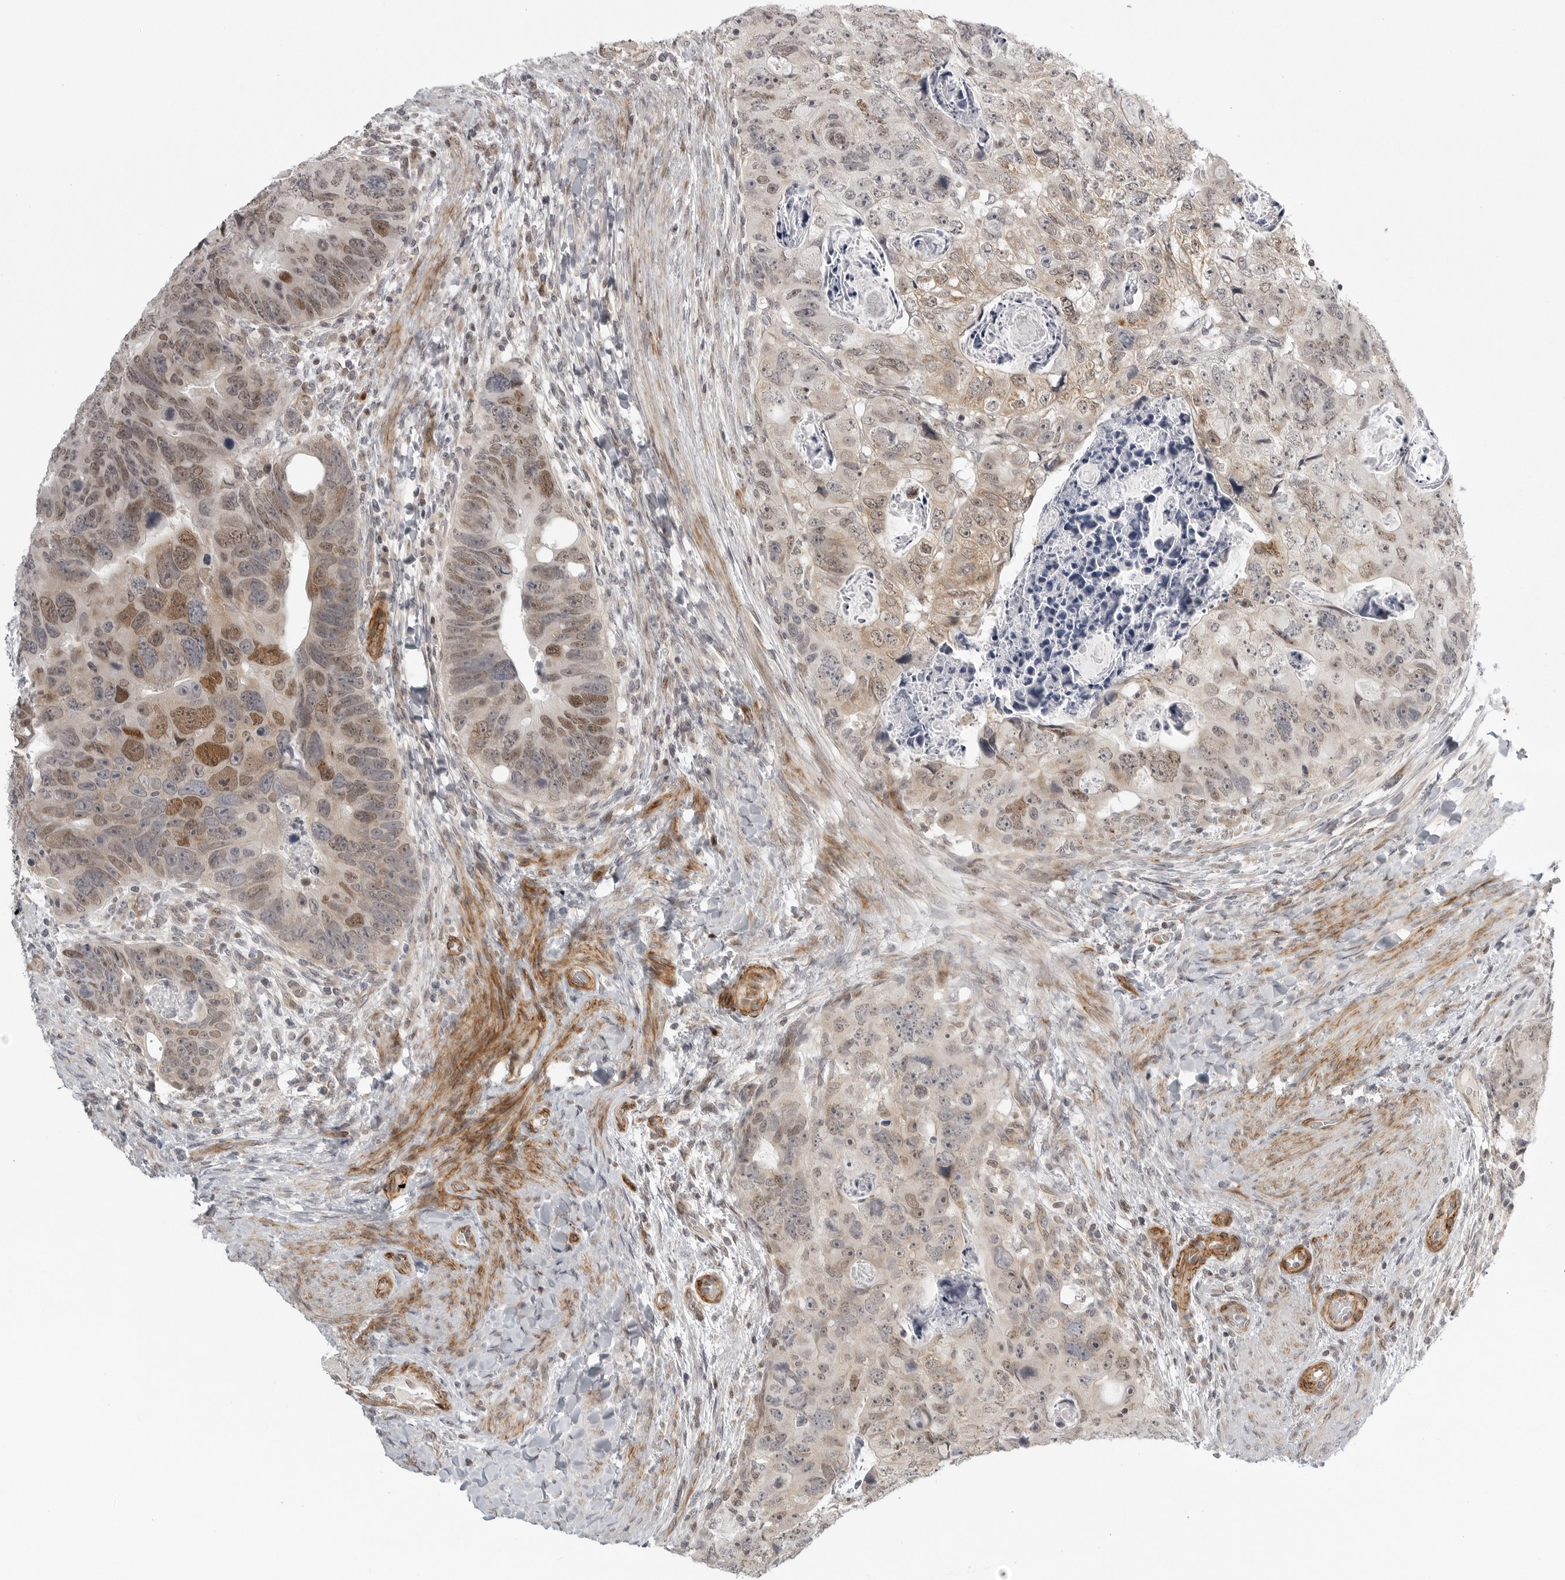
{"staining": {"intensity": "moderate", "quantity": "25%-75%", "location": "cytoplasmic/membranous,nuclear"}, "tissue": "colorectal cancer", "cell_type": "Tumor cells", "image_type": "cancer", "snomed": [{"axis": "morphology", "description": "Adenocarcinoma, NOS"}, {"axis": "topography", "description": "Rectum"}], "caption": "The micrograph shows immunohistochemical staining of colorectal adenocarcinoma. There is moderate cytoplasmic/membranous and nuclear expression is seen in about 25%-75% of tumor cells.", "gene": "TUT4", "patient": {"sex": "male", "age": 59}}